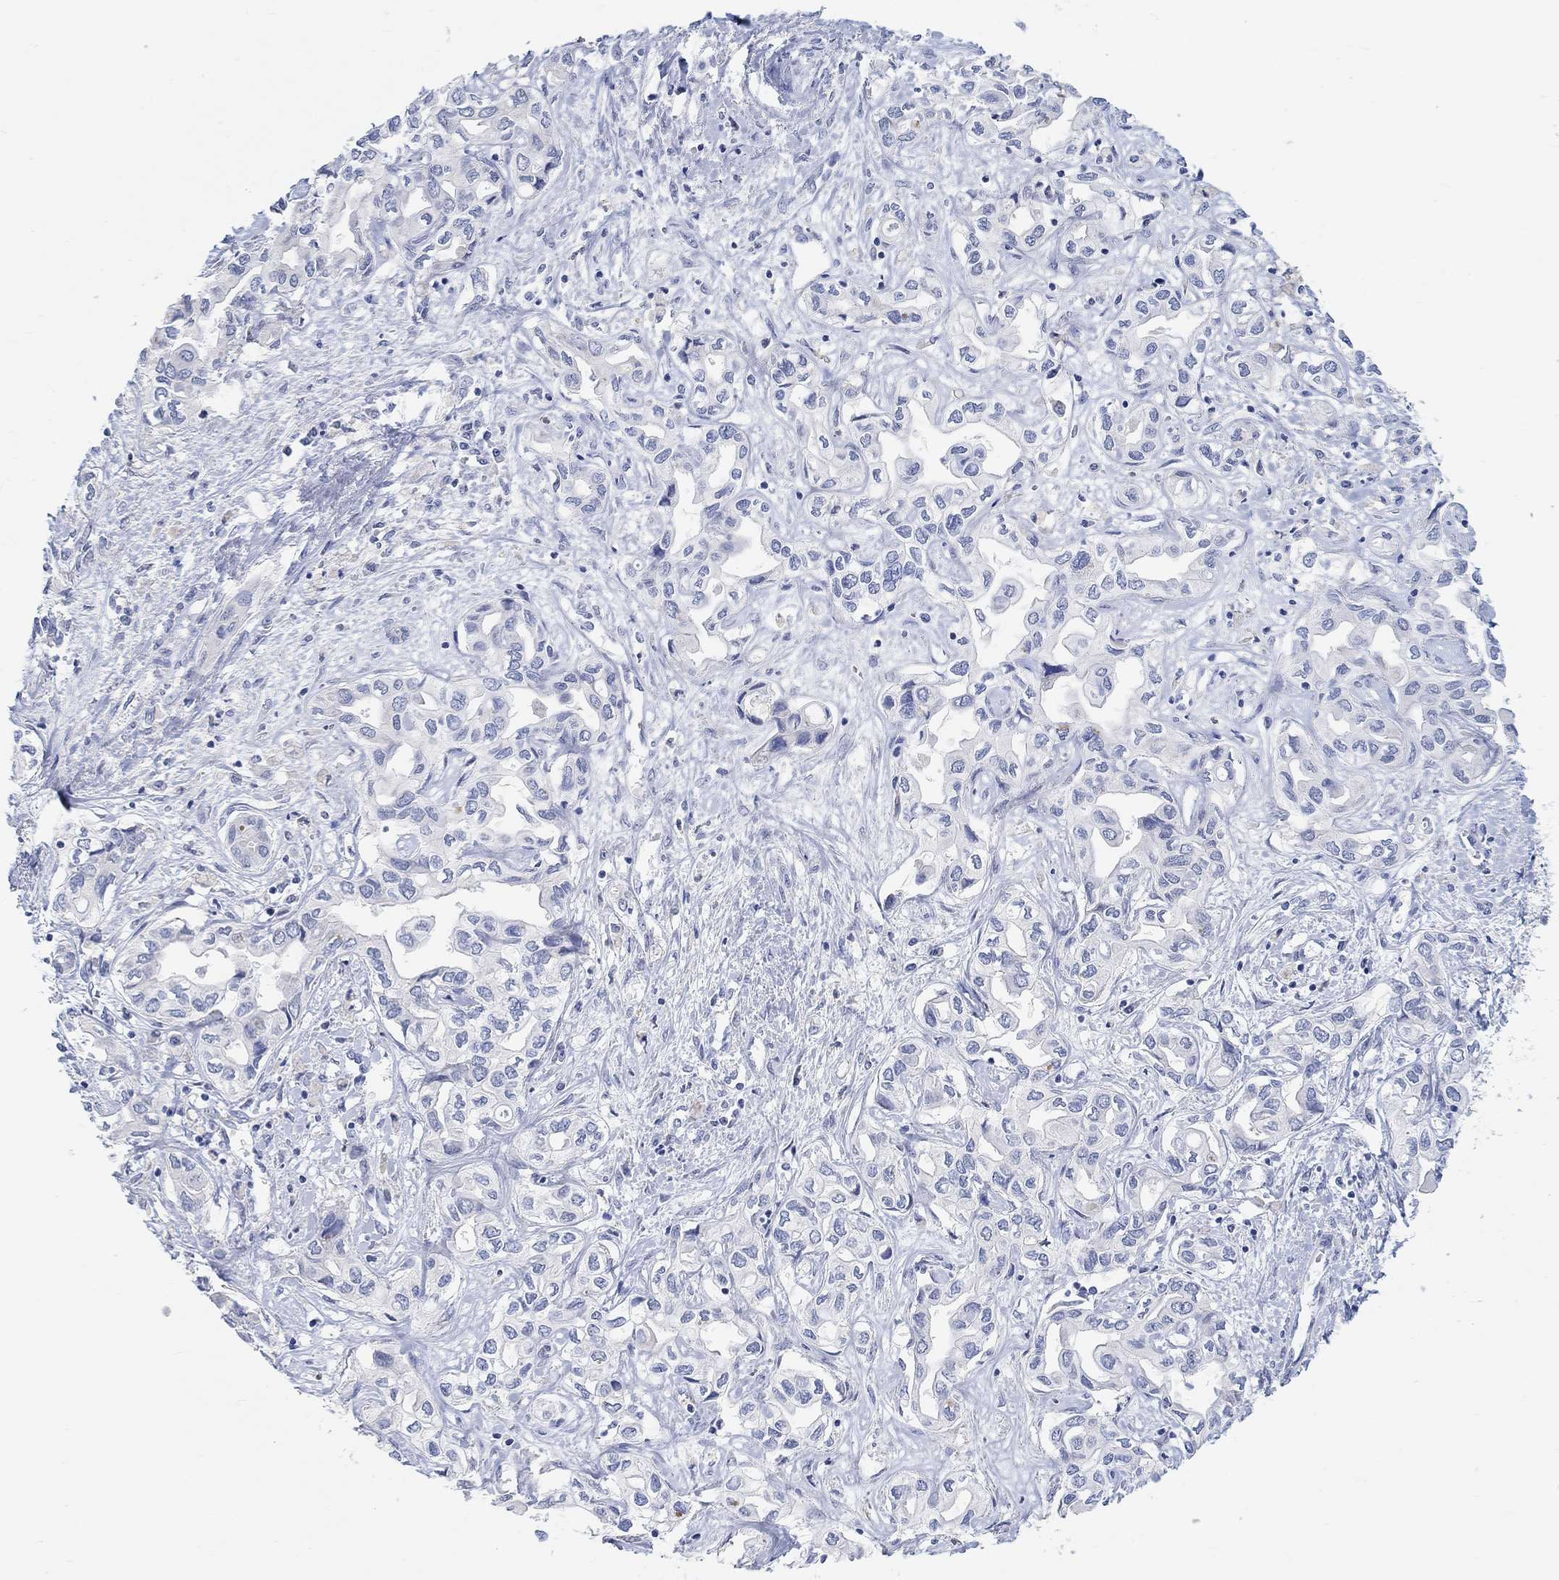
{"staining": {"intensity": "negative", "quantity": "none", "location": "none"}, "tissue": "liver cancer", "cell_type": "Tumor cells", "image_type": "cancer", "snomed": [{"axis": "morphology", "description": "Cholangiocarcinoma"}, {"axis": "topography", "description": "Liver"}], "caption": "Micrograph shows no significant protein positivity in tumor cells of cholangiocarcinoma (liver).", "gene": "NLRP14", "patient": {"sex": "female", "age": 64}}